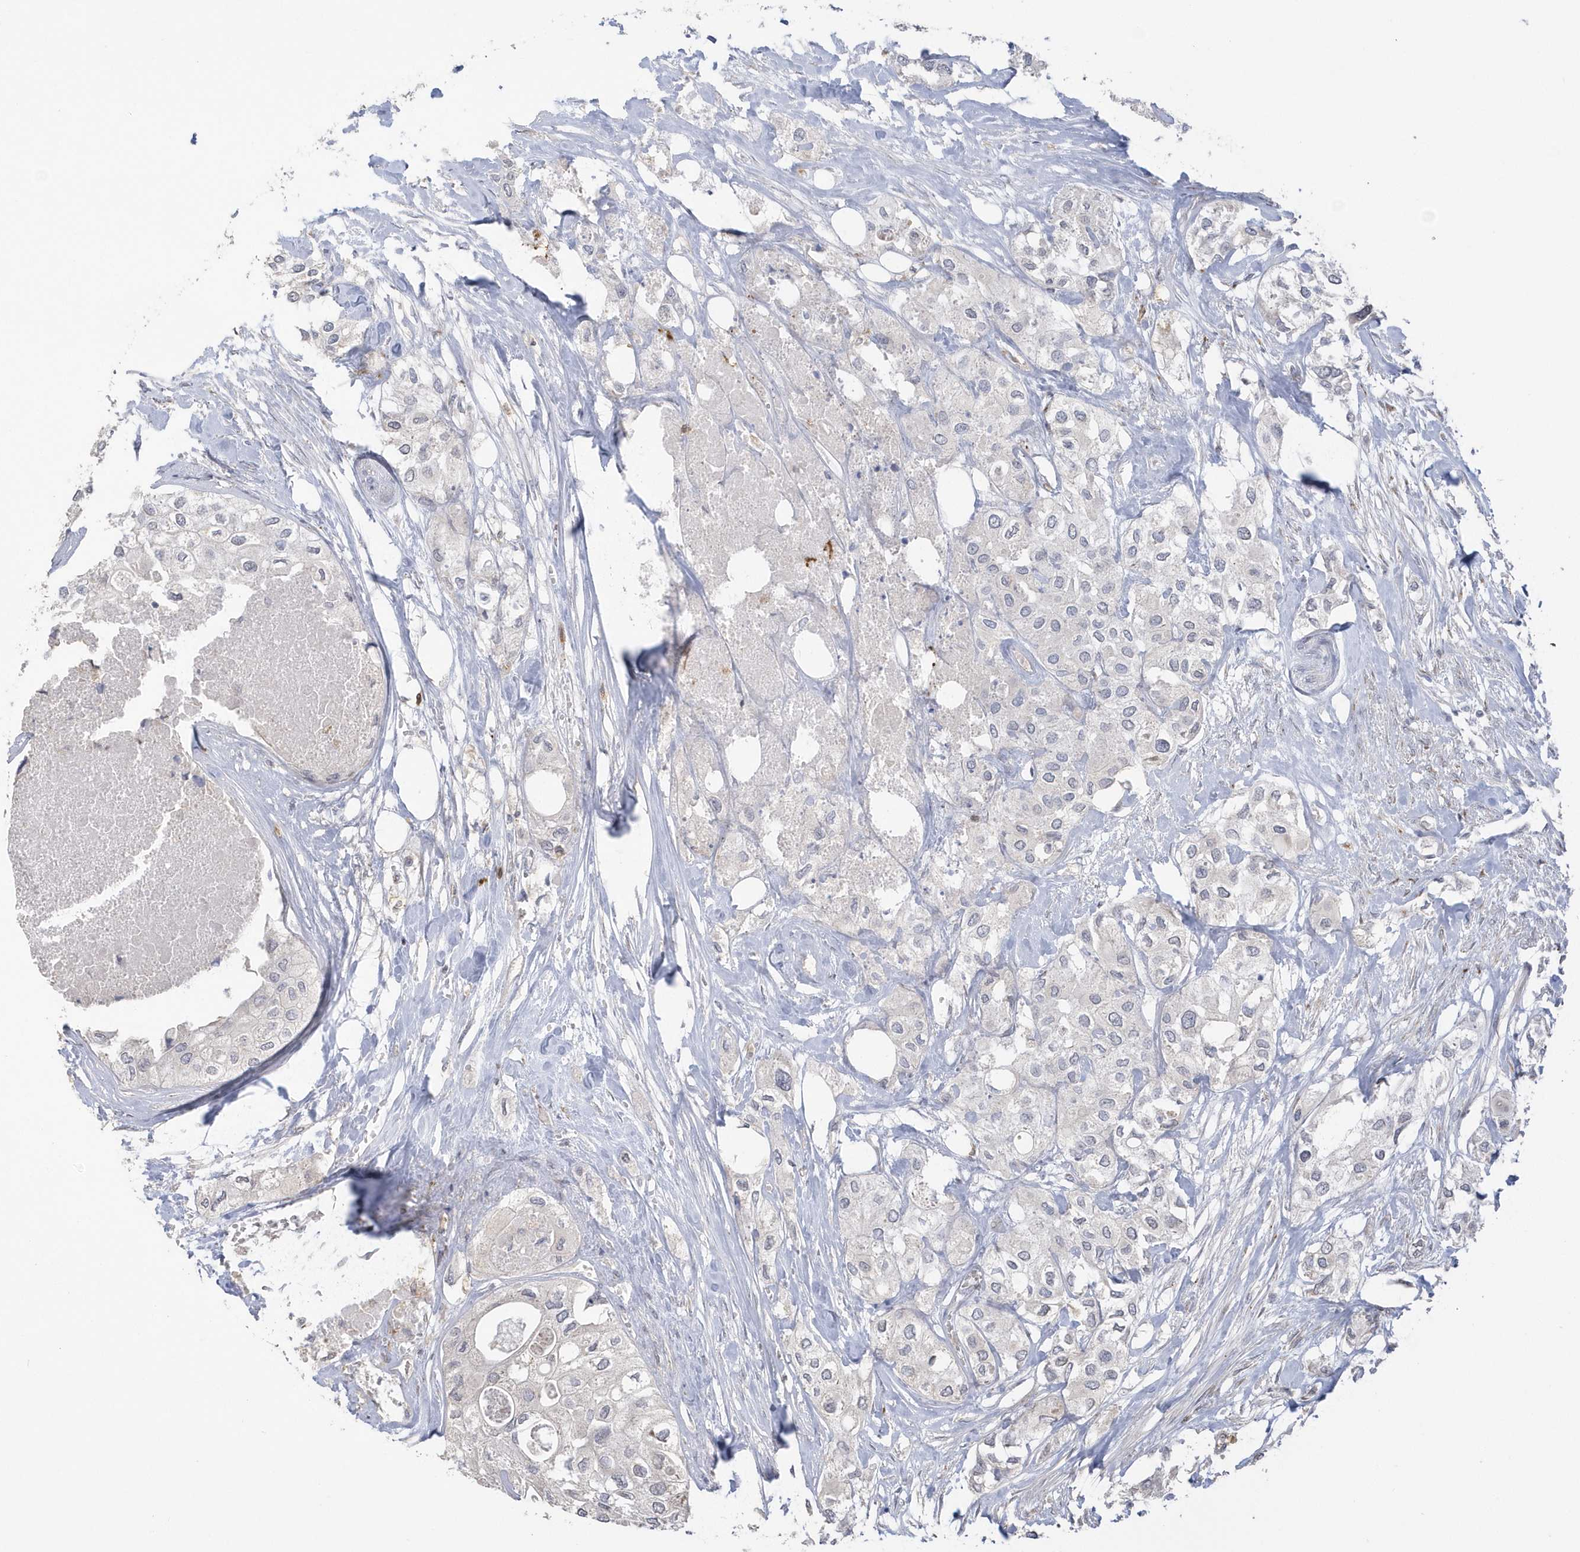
{"staining": {"intensity": "negative", "quantity": "none", "location": "none"}, "tissue": "urothelial cancer", "cell_type": "Tumor cells", "image_type": "cancer", "snomed": [{"axis": "morphology", "description": "Urothelial carcinoma, High grade"}, {"axis": "topography", "description": "Urinary bladder"}], "caption": "IHC photomicrograph of human urothelial cancer stained for a protein (brown), which displays no staining in tumor cells. Nuclei are stained in blue.", "gene": "NAF1", "patient": {"sex": "male", "age": 64}}